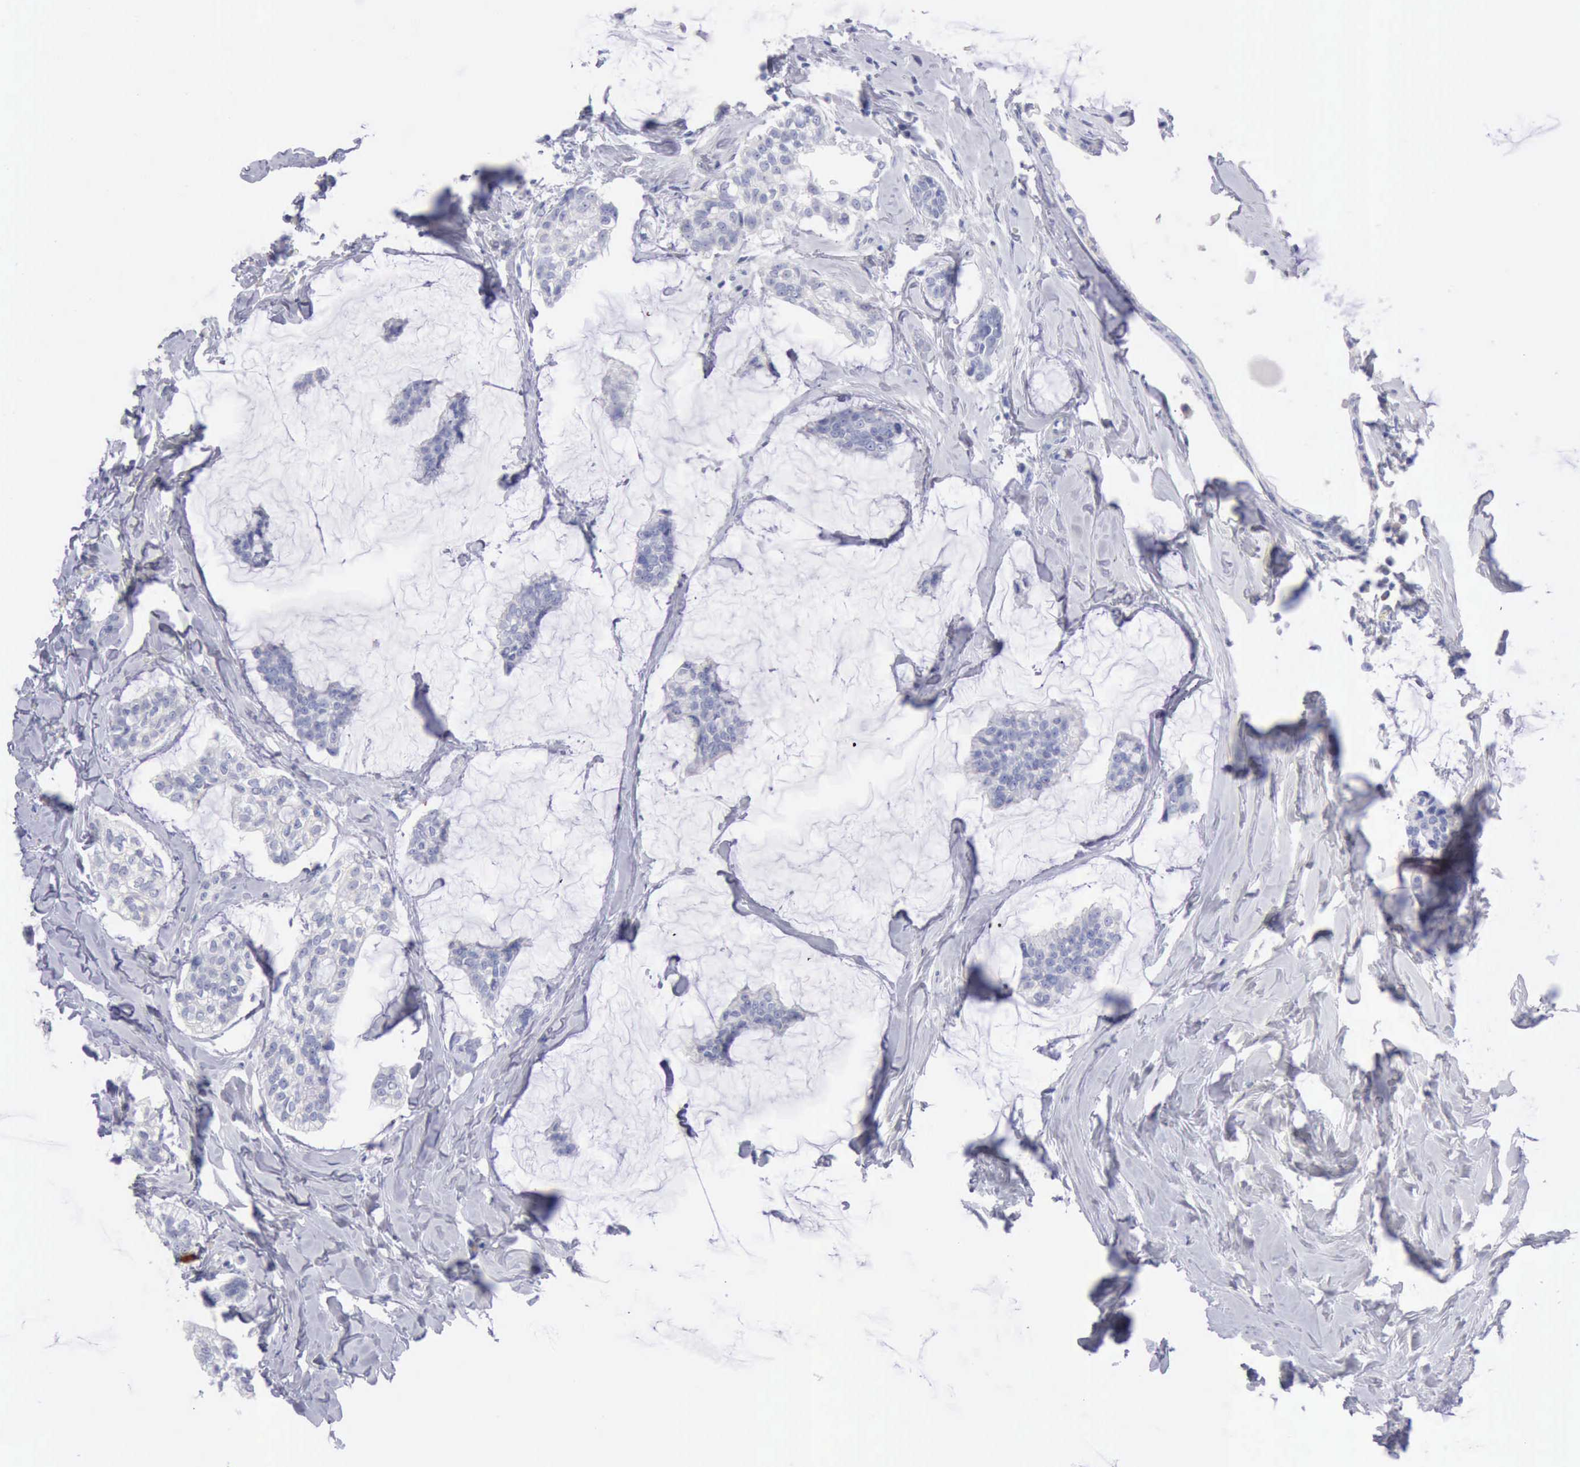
{"staining": {"intensity": "negative", "quantity": "none", "location": "none"}, "tissue": "breast cancer", "cell_type": "Tumor cells", "image_type": "cancer", "snomed": [{"axis": "morphology", "description": "Duct carcinoma"}, {"axis": "topography", "description": "Breast"}], "caption": "Human breast cancer stained for a protein using immunohistochemistry exhibits no positivity in tumor cells.", "gene": "ANGEL1", "patient": {"sex": "female", "age": 93}}